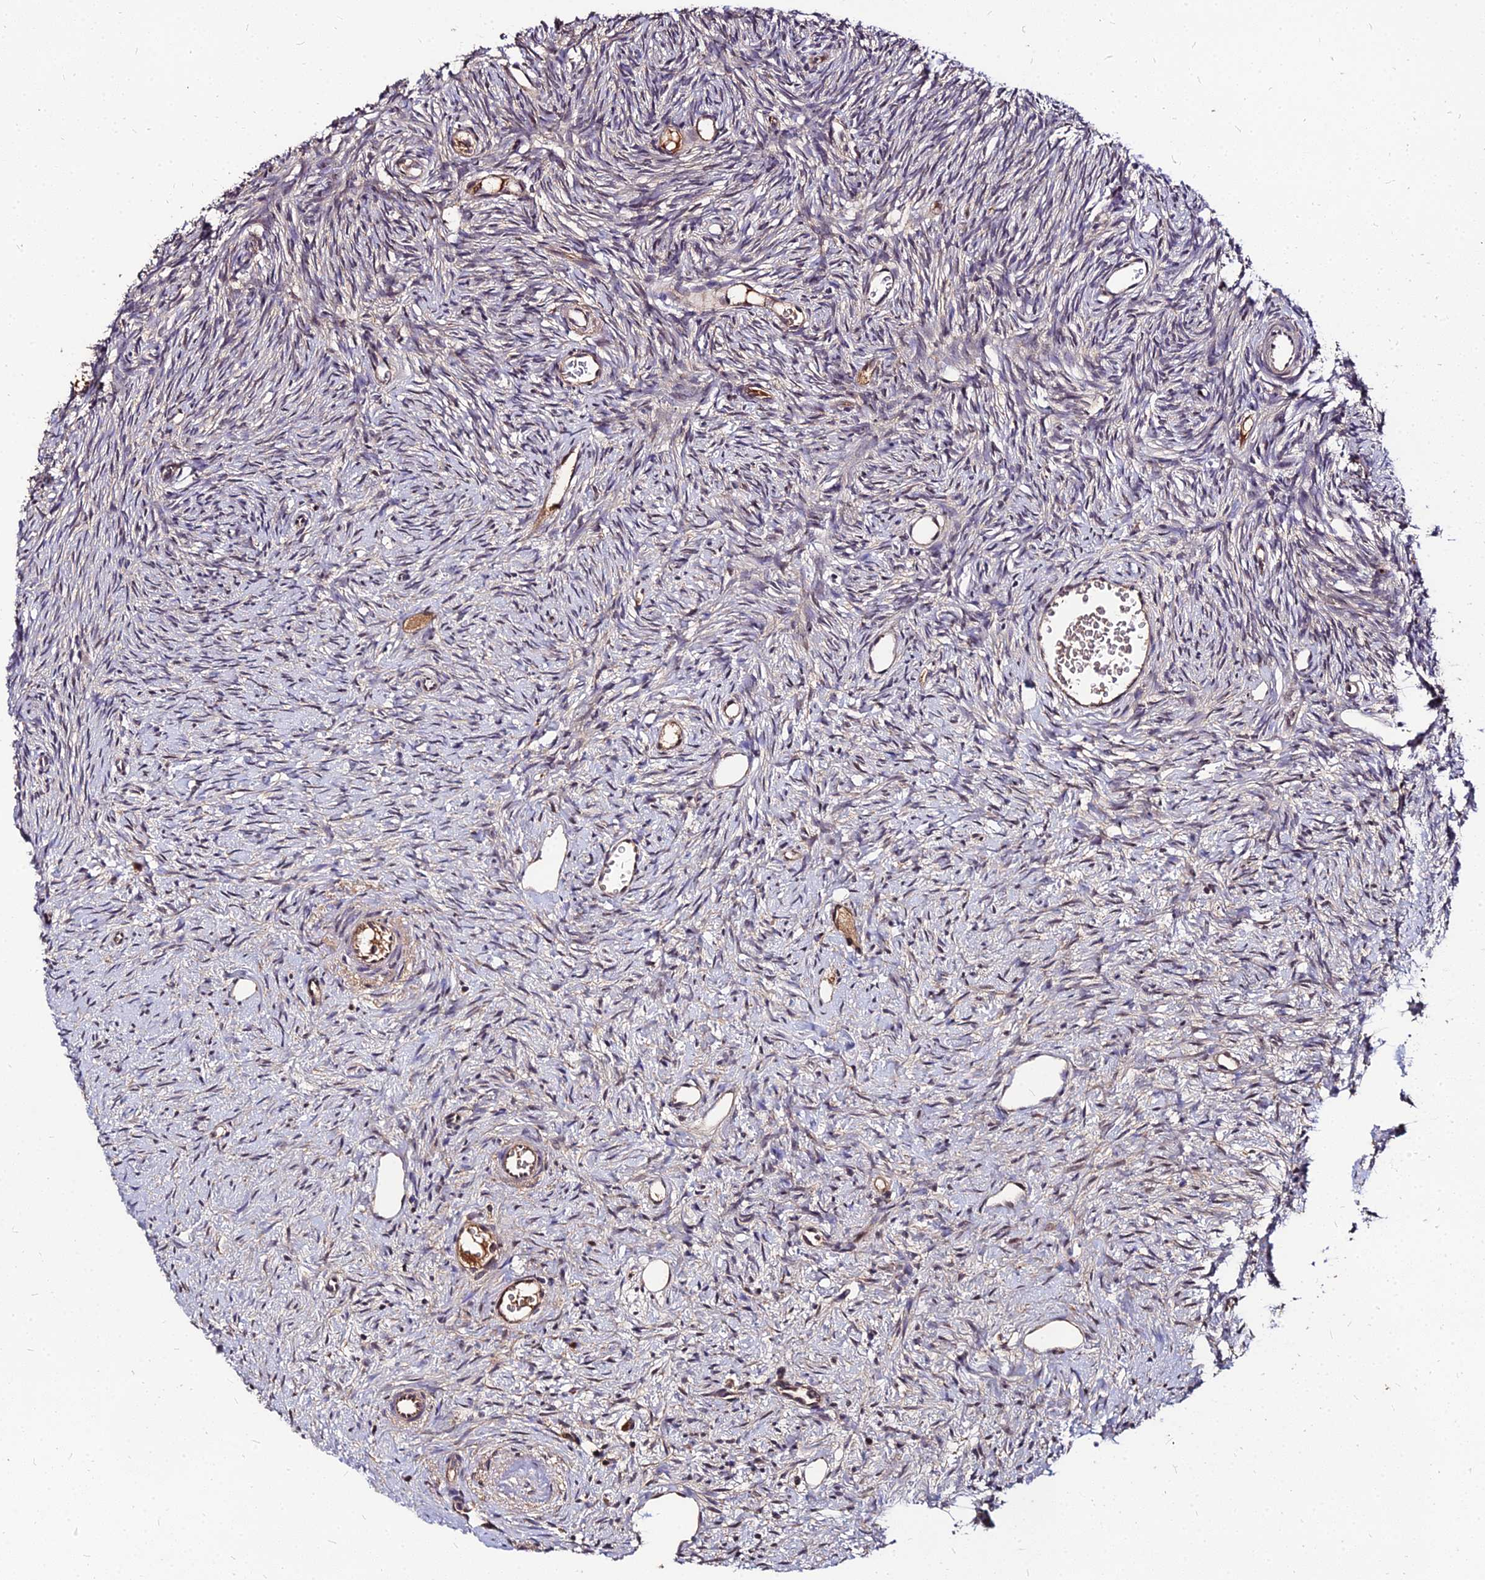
{"staining": {"intensity": "moderate", "quantity": ">75%", "location": "cytoplasmic/membranous"}, "tissue": "ovary", "cell_type": "Follicle cells", "image_type": "normal", "snomed": [{"axis": "morphology", "description": "Normal tissue, NOS"}, {"axis": "topography", "description": "Ovary"}], "caption": "The photomicrograph exhibits a brown stain indicating the presence of a protein in the cytoplasmic/membranous of follicle cells in ovary. (IHC, brightfield microscopy, high magnification).", "gene": "PDE4D", "patient": {"sex": "female", "age": 51}}